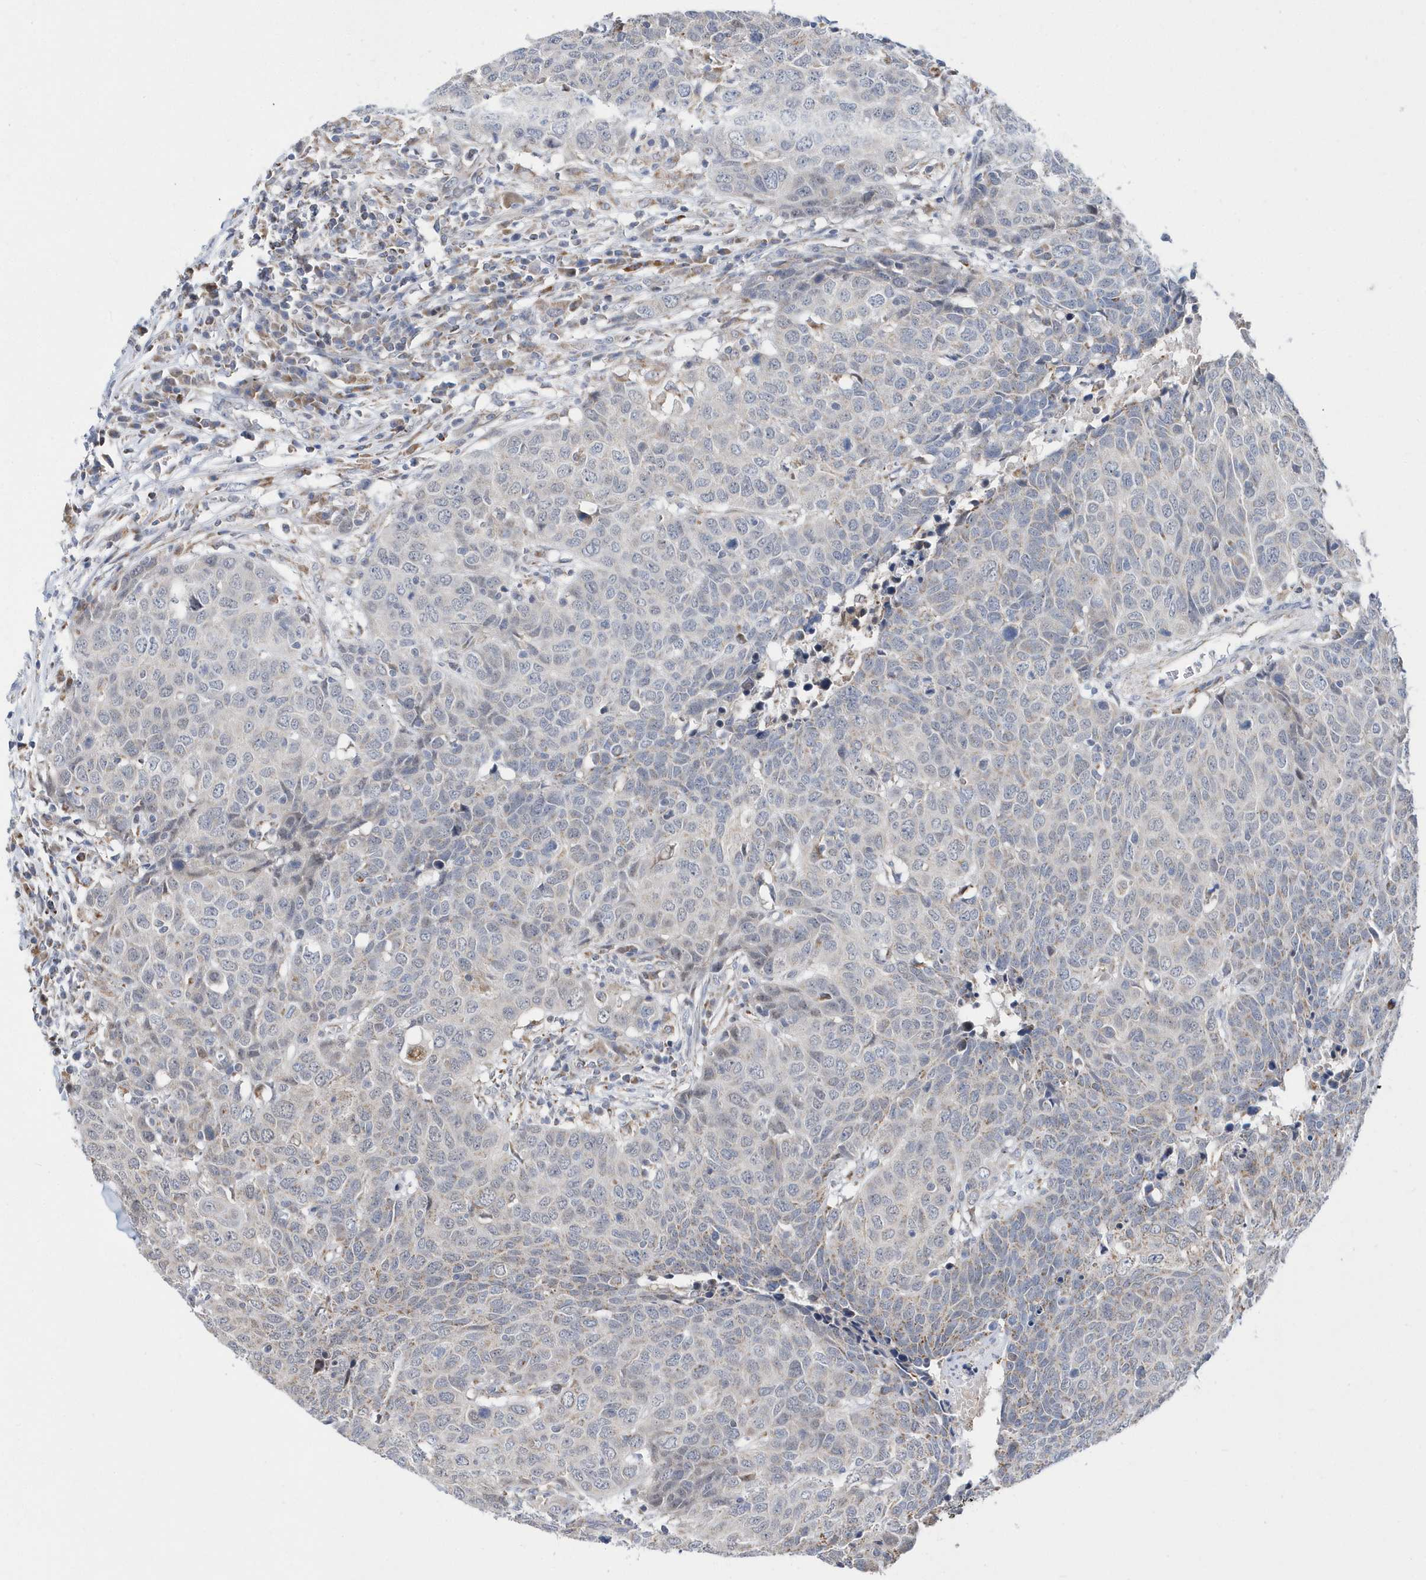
{"staining": {"intensity": "negative", "quantity": "none", "location": "none"}, "tissue": "head and neck cancer", "cell_type": "Tumor cells", "image_type": "cancer", "snomed": [{"axis": "morphology", "description": "Squamous cell carcinoma, NOS"}, {"axis": "topography", "description": "Head-Neck"}], "caption": "Micrograph shows no significant protein positivity in tumor cells of head and neck cancer (squamous cell carcinoma).", "gene": "SPATA5", "patient": {"sex": "male", "age": 66}}